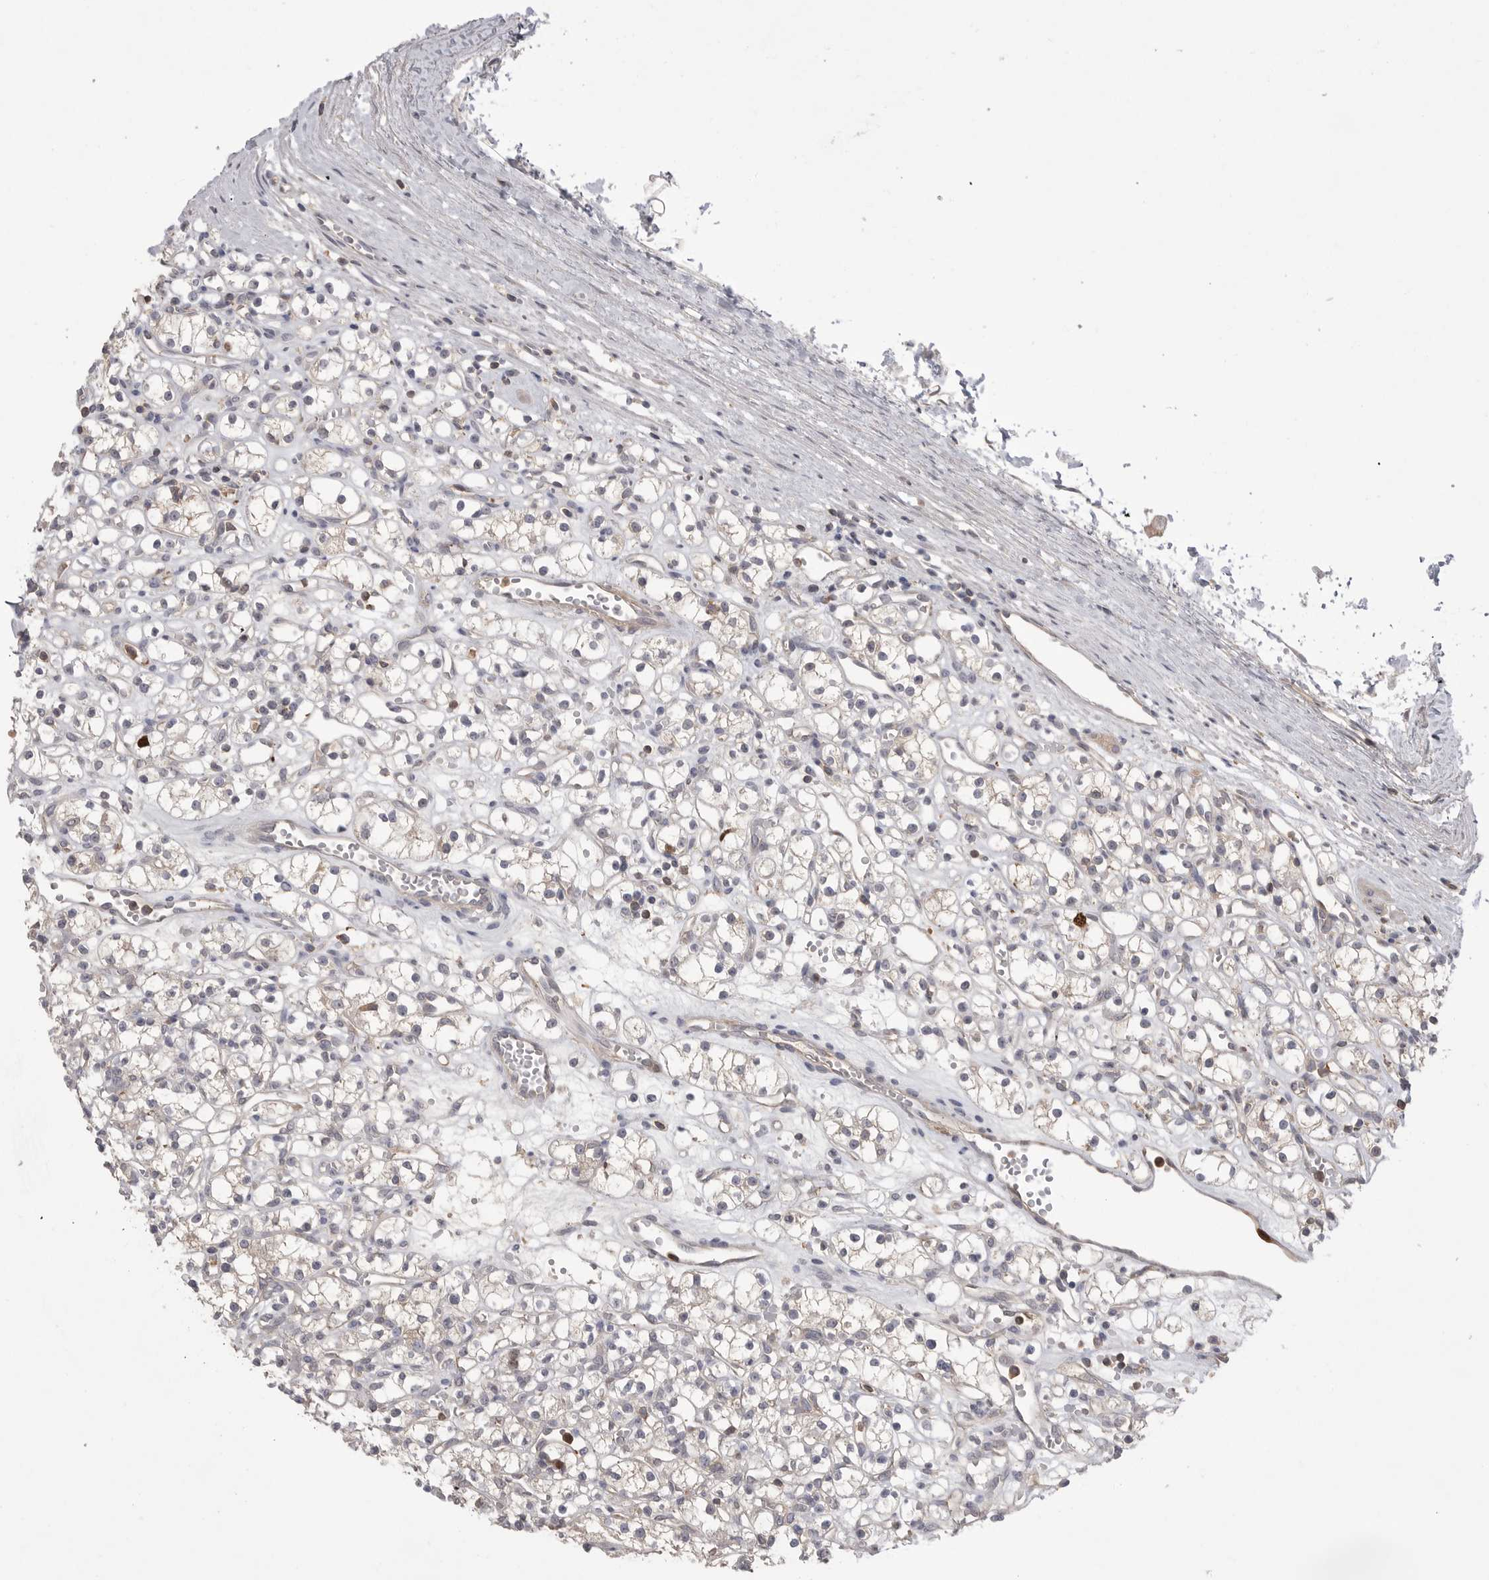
{"staining": {"intensity": "strong", "quantity": "<25%", "location": "nuclear"}, "tissue": "renal cancer", "cell_type": "Tumor cells", "image_type": "cancer", "snomed": [{"axis": "morphology", "description": "Adenocarcinoma, NOS"}, {"axis": "topography", "description": "Kidney"}], "caption": "Immunohistochemistry (DAB) staining of human renal cancer (adenocarcinoma) displays strong nuclear protein staining in approximately <25% of tumor cells.", "gene": "TOP2A", "patient": {"sex": "female", "age": 59}}